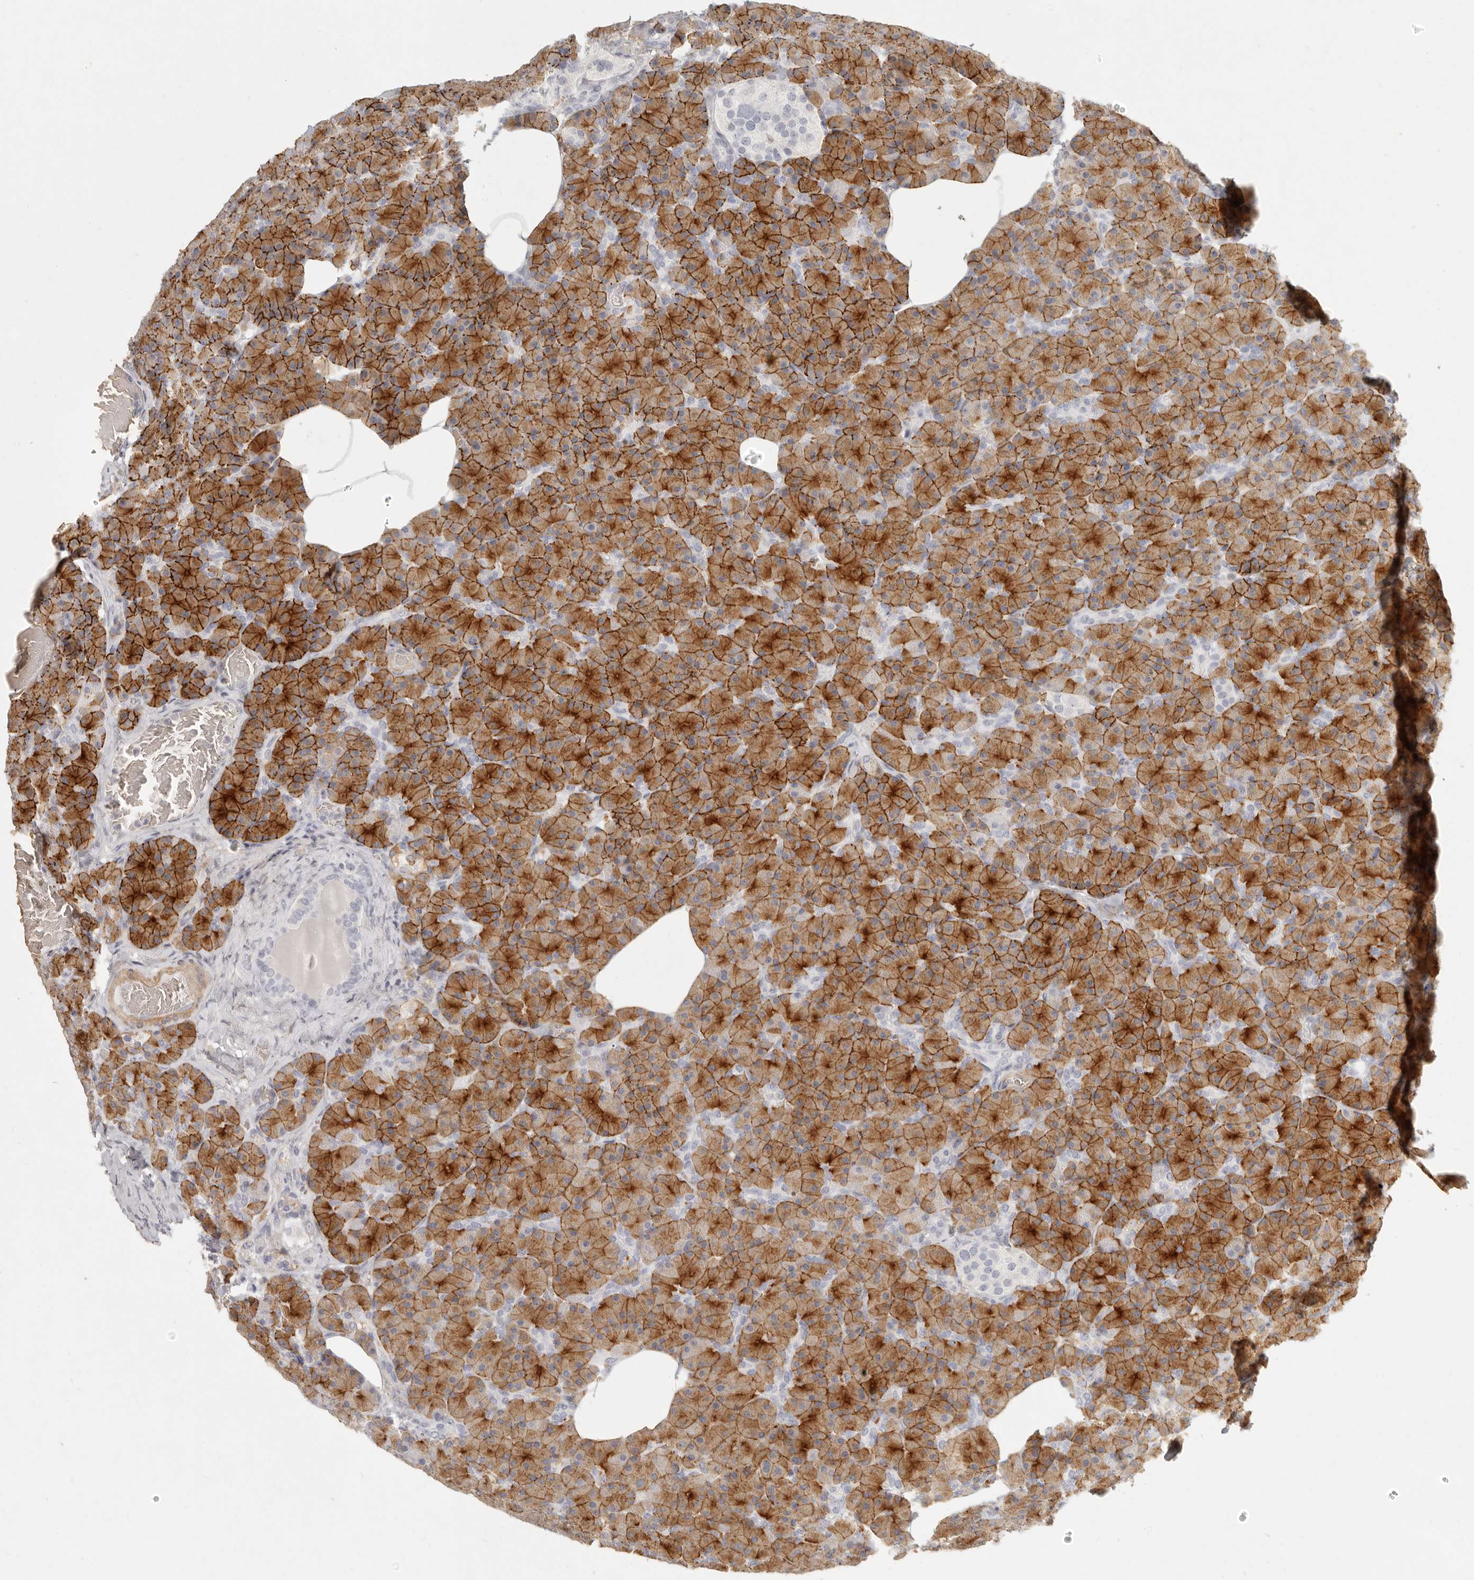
{"staining": {"intensity": "strong", "quantity": ">75%", "location": "cytoplasmic/membranous"}, "tissue": "pancreas", "cell_type": "Exocrine glandular cells", "image_type": "normal", "snomed": [{"axis": "morphology", "description": "Normal tissue, NOS"}, {"axis": "topography", "description": "Pancreas"}], "caption": "Immunohistochemical staining of normal pancreas exhibits high levels of strong cytoplasmic/membranous expression in about >75% of exocrine glandular cells.", "gene": "NIBAN1", "patient": {"sex": "female", "age": 43}}